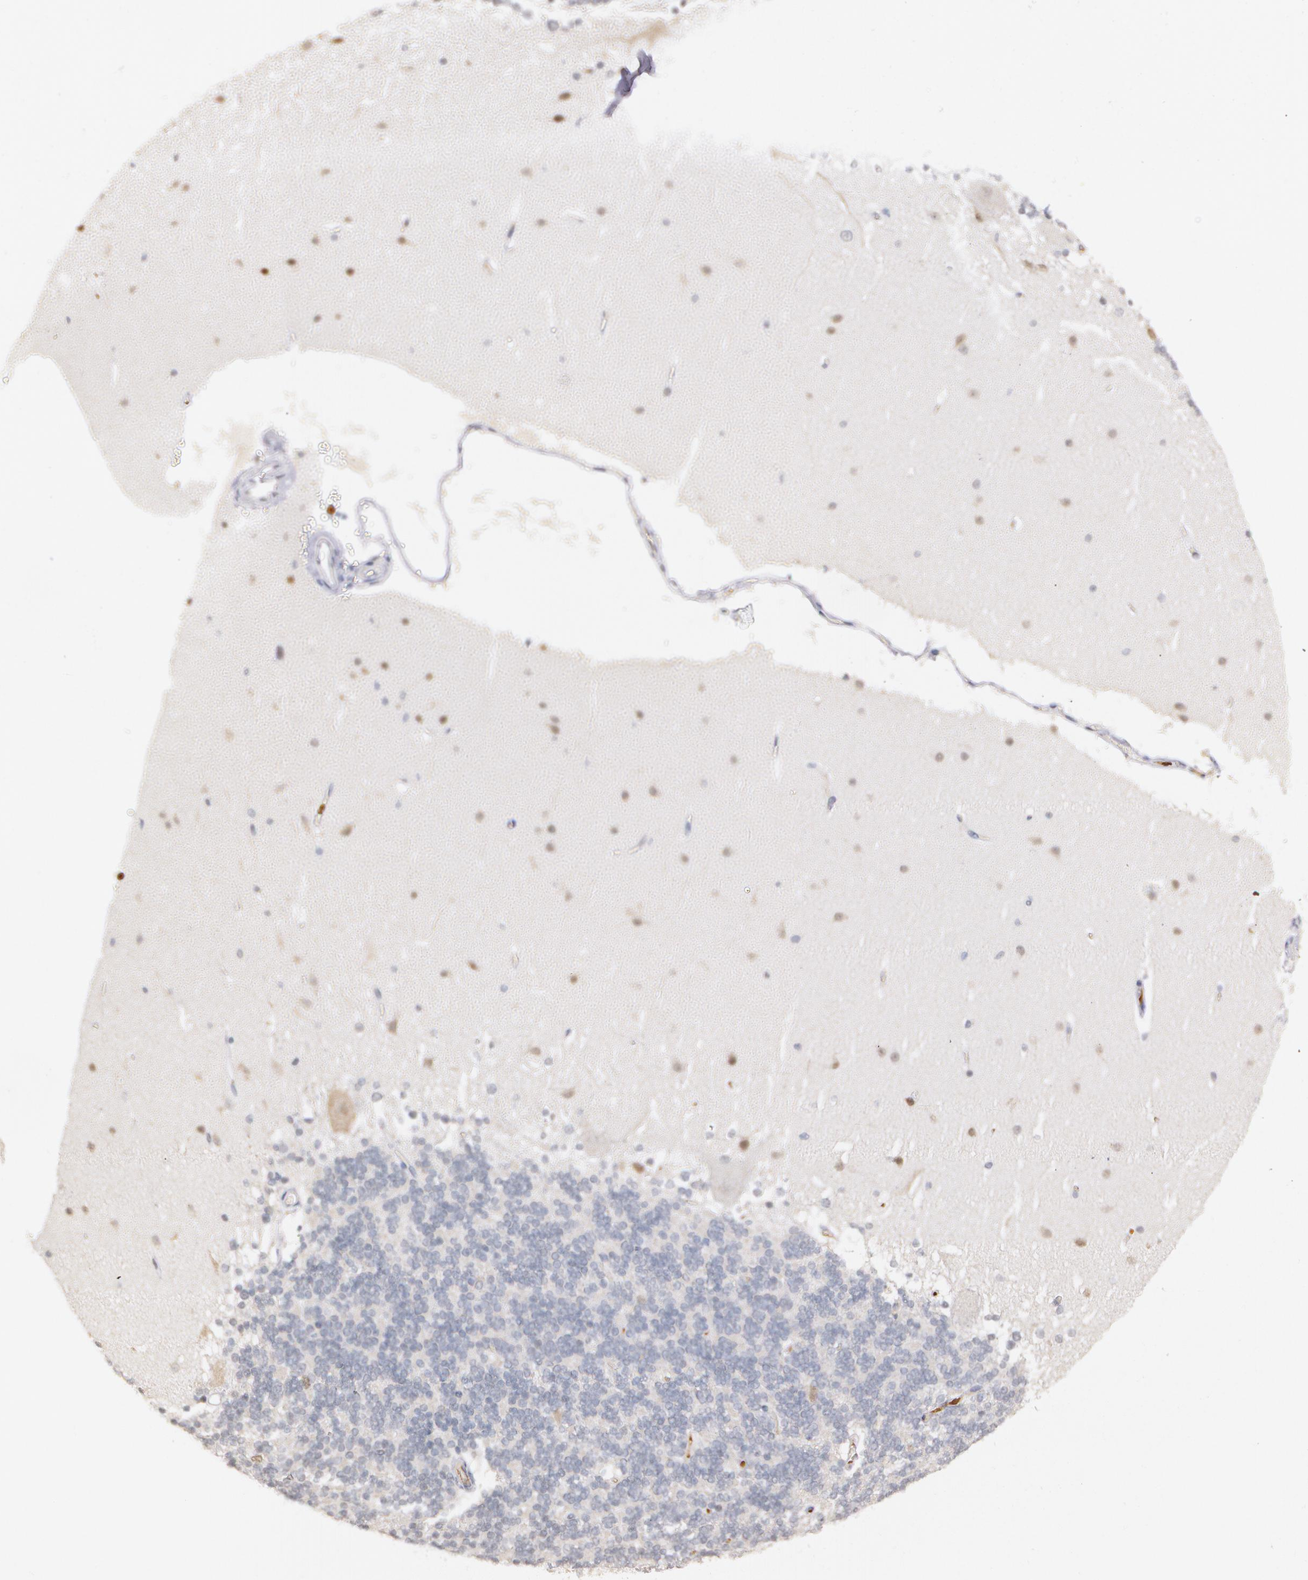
{"staining": {"intensity": "negative", "quantity": "none", "location": "none"}, "tissue": "cerebellum", "cell_type": "Cells in granular layer", "image_type": "normal", "snomed": [{"axis": "morphology", "description": "Normal tissue, NOS"}, {"axis": "topography", "description": "Cerebellum"}], "caption": "An immunohistochemistry (IHC) photomicrograph of benign cerebellum is shown. There is no staining in cells in granular layer of cerebellum. (DAB immunohistochemistry (IHC) visualized using brightfield microscopy, high magnification).", "gene": "PTS", "patient": {"sex": "female", "age": 19}}